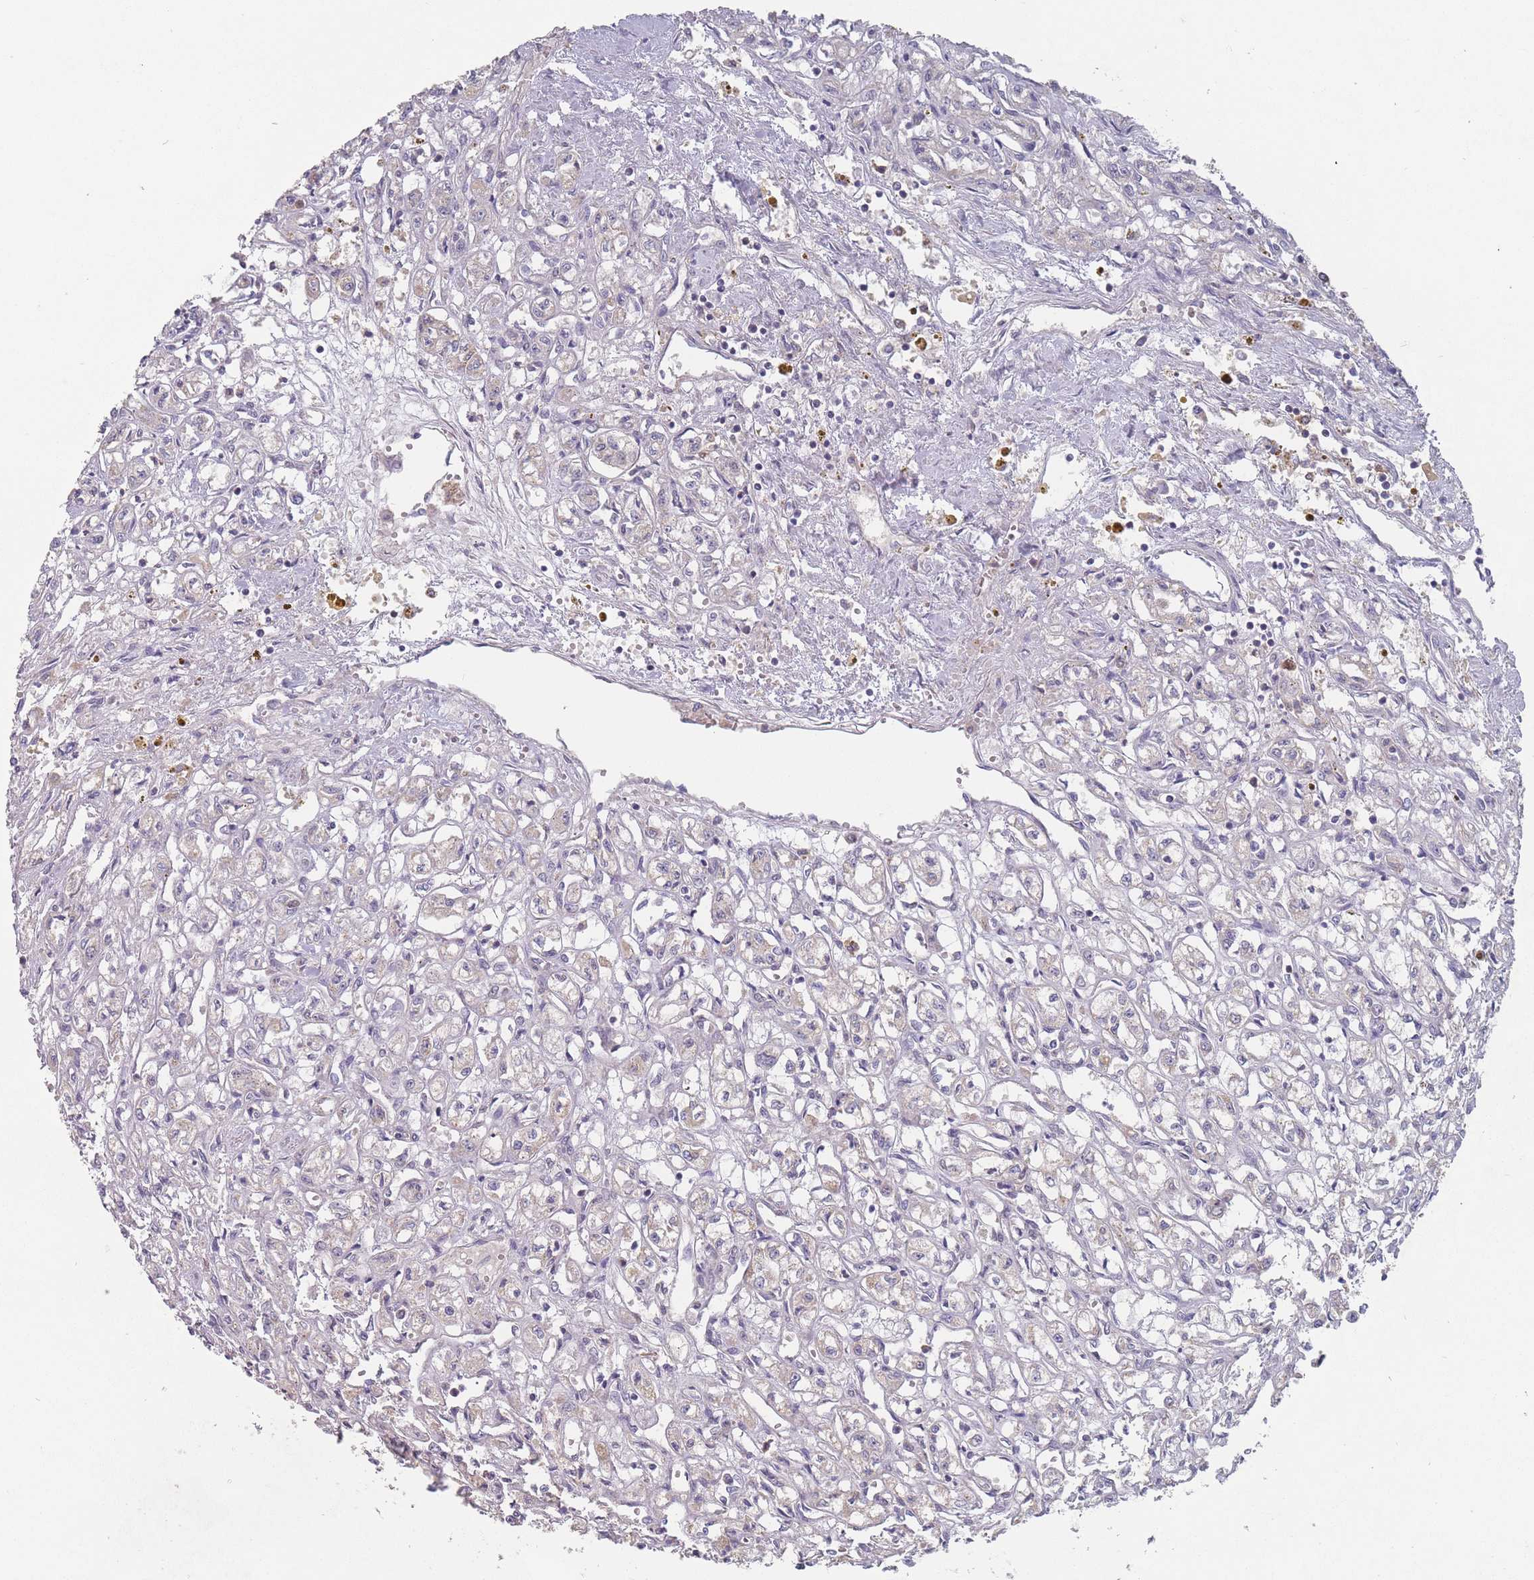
{"staining": {"intensity": "negative", "quantity": "none", "location": "none"}, "tissue": "renal cancer", "cell_type": "Tumor cells", "image_type": "cancer", "snomed": [{"axis": "morphology", "description": "Adenocarcinoma, NOS"}, {"axis": "topography", "description": "Kidney"}], "caption": "This is a micrograph of IHC staining of renal adenocarcinoma, which shows no staining in tumor cells.", "gene": "PEX7", "patient": {"sex": "male", "age": 56}}